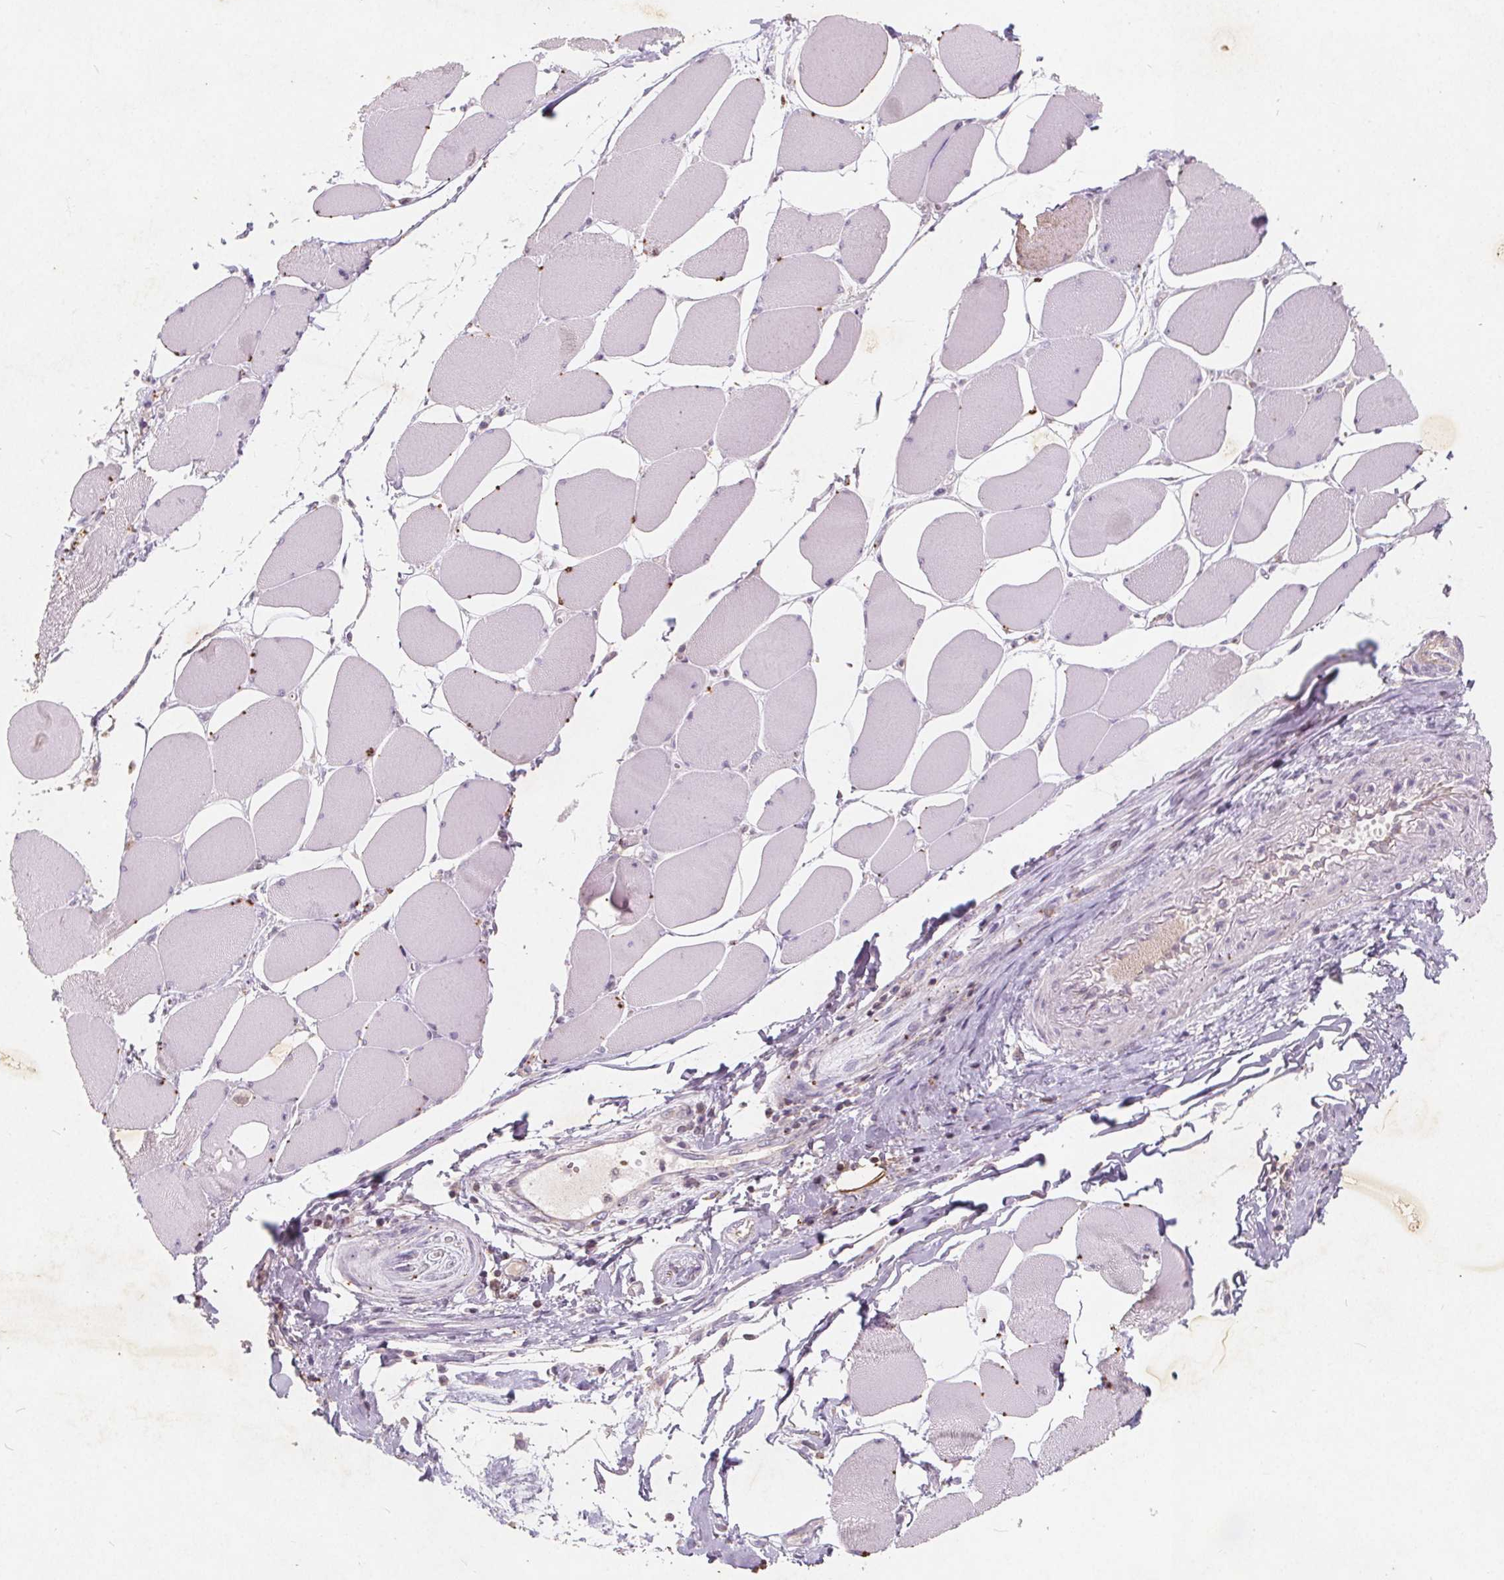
{"staining": {"intensity": "negative", "quantity": "none", "location": "none"}, "tissue": "skeletal muscle", "cell_type": "Myocytes", "image_type": "normal", "snomed": [{"axis": "morphology", "description": "Normal tissue, NOS"}, {"axis": "topography", "description": "Skeletal muscle"}], "caption": "A micrograph of human skeletal muscle is negative for staining in myocytes. The staining is performed using DAB (3,3'-diaminobenzidine) brown chromogen with nuclei counter-stained in using hematoxylin.", "gene": "C19orf84", "patient": {"sex": "female", "age": 75}}